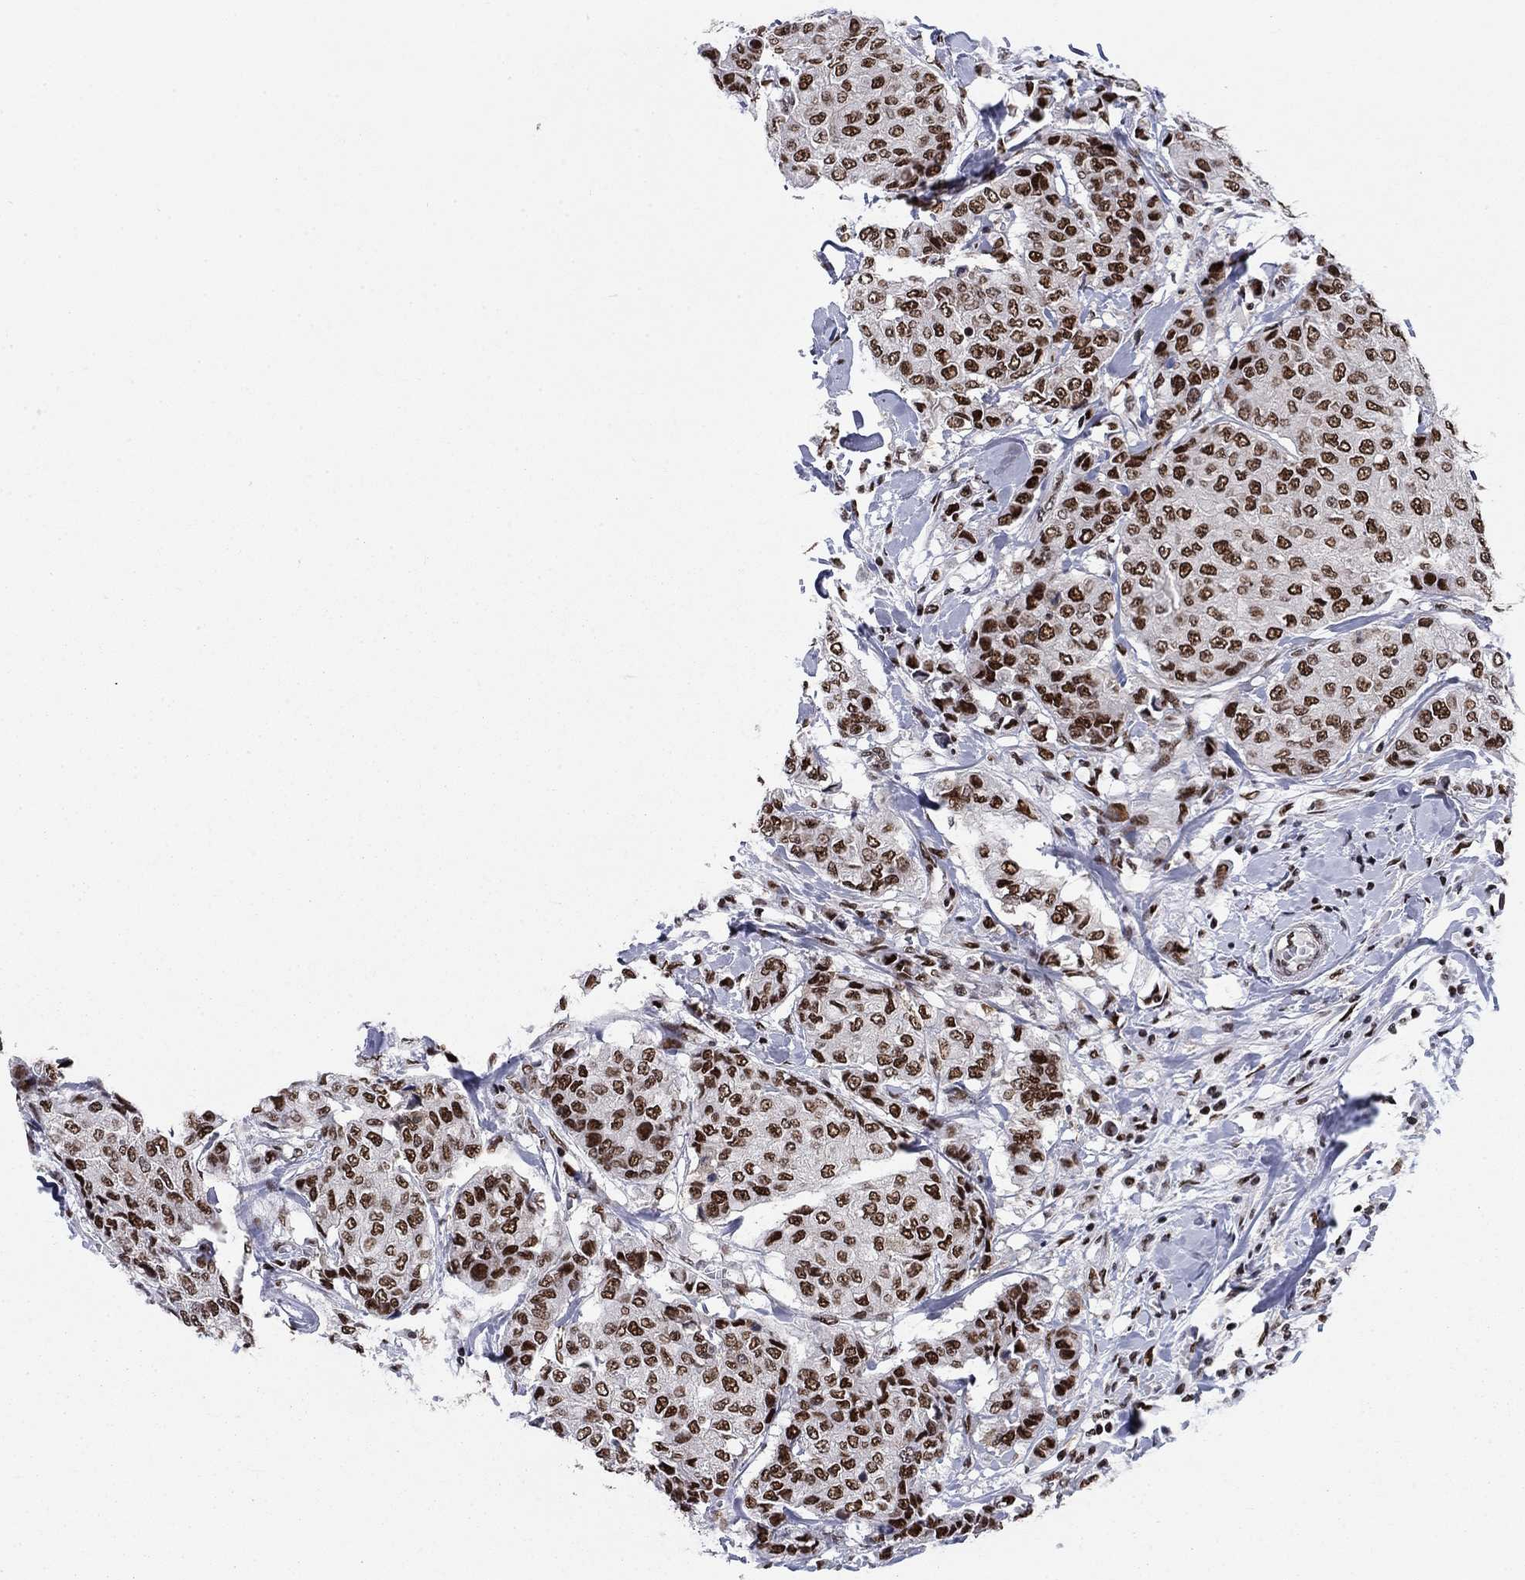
{"staining": {"intensity": "strong", "quantity": ">75%", "location": "nuclear"}, "tissue": "breast cancer", "cell_type": "Tumor cells", "image_type": "cancer", "snomed": [{"axis": "morphology", "description": "Duct carcinoma"}, {"axis": "topography", "description": "Breast"}], "caption": "About >75% of tumor cells in human breast intraductal carcinoma display strong nuclear protein positivity as visualized by brown immunohistochemical staining.", "gene": "RPRD1B", "patient": {"sex": "female", "age": 27}}